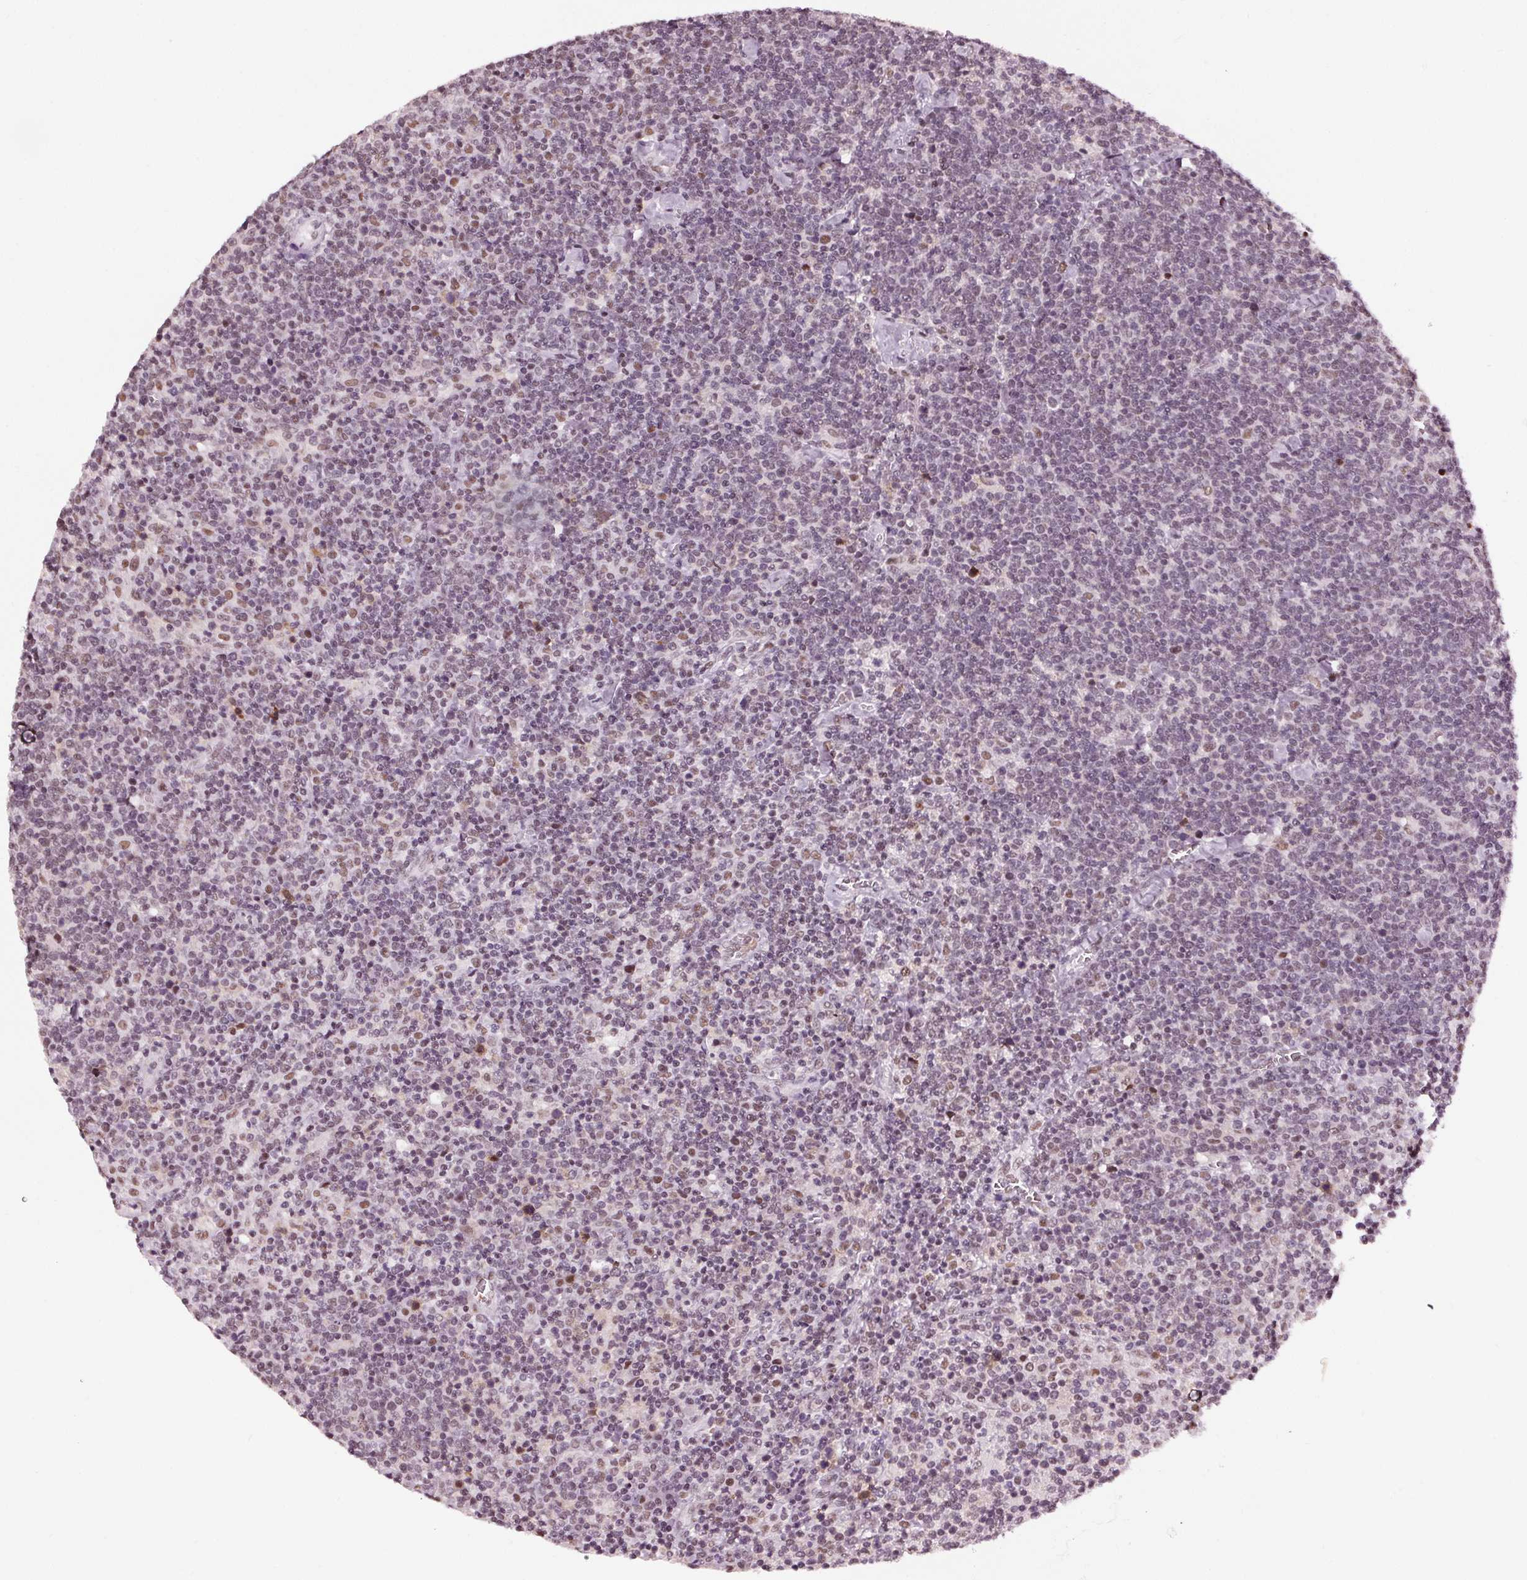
{"staining": {"intensity": "weak", "quantity": "25%-75%", "location": "nuclear"}, "tissue": "lymphoma", "cell_type": "Tumor cells", "image_type": "cancer", "snomed": [{"axis": "morphology", "description": "Malignant lymphoma, non-Hodgkin's type, High grade"}, {"axis": "topography", "description": "Lymph node"}], "caption": "Immunohistochemistry of high-grade malignant lymphoma, non-Hodgkin's type shows low levels of weak nuclear staining in approximately 25%-75% of tumor cells.", "gene": "IWS1", "patient": {"sex": "male", "age": 61}}